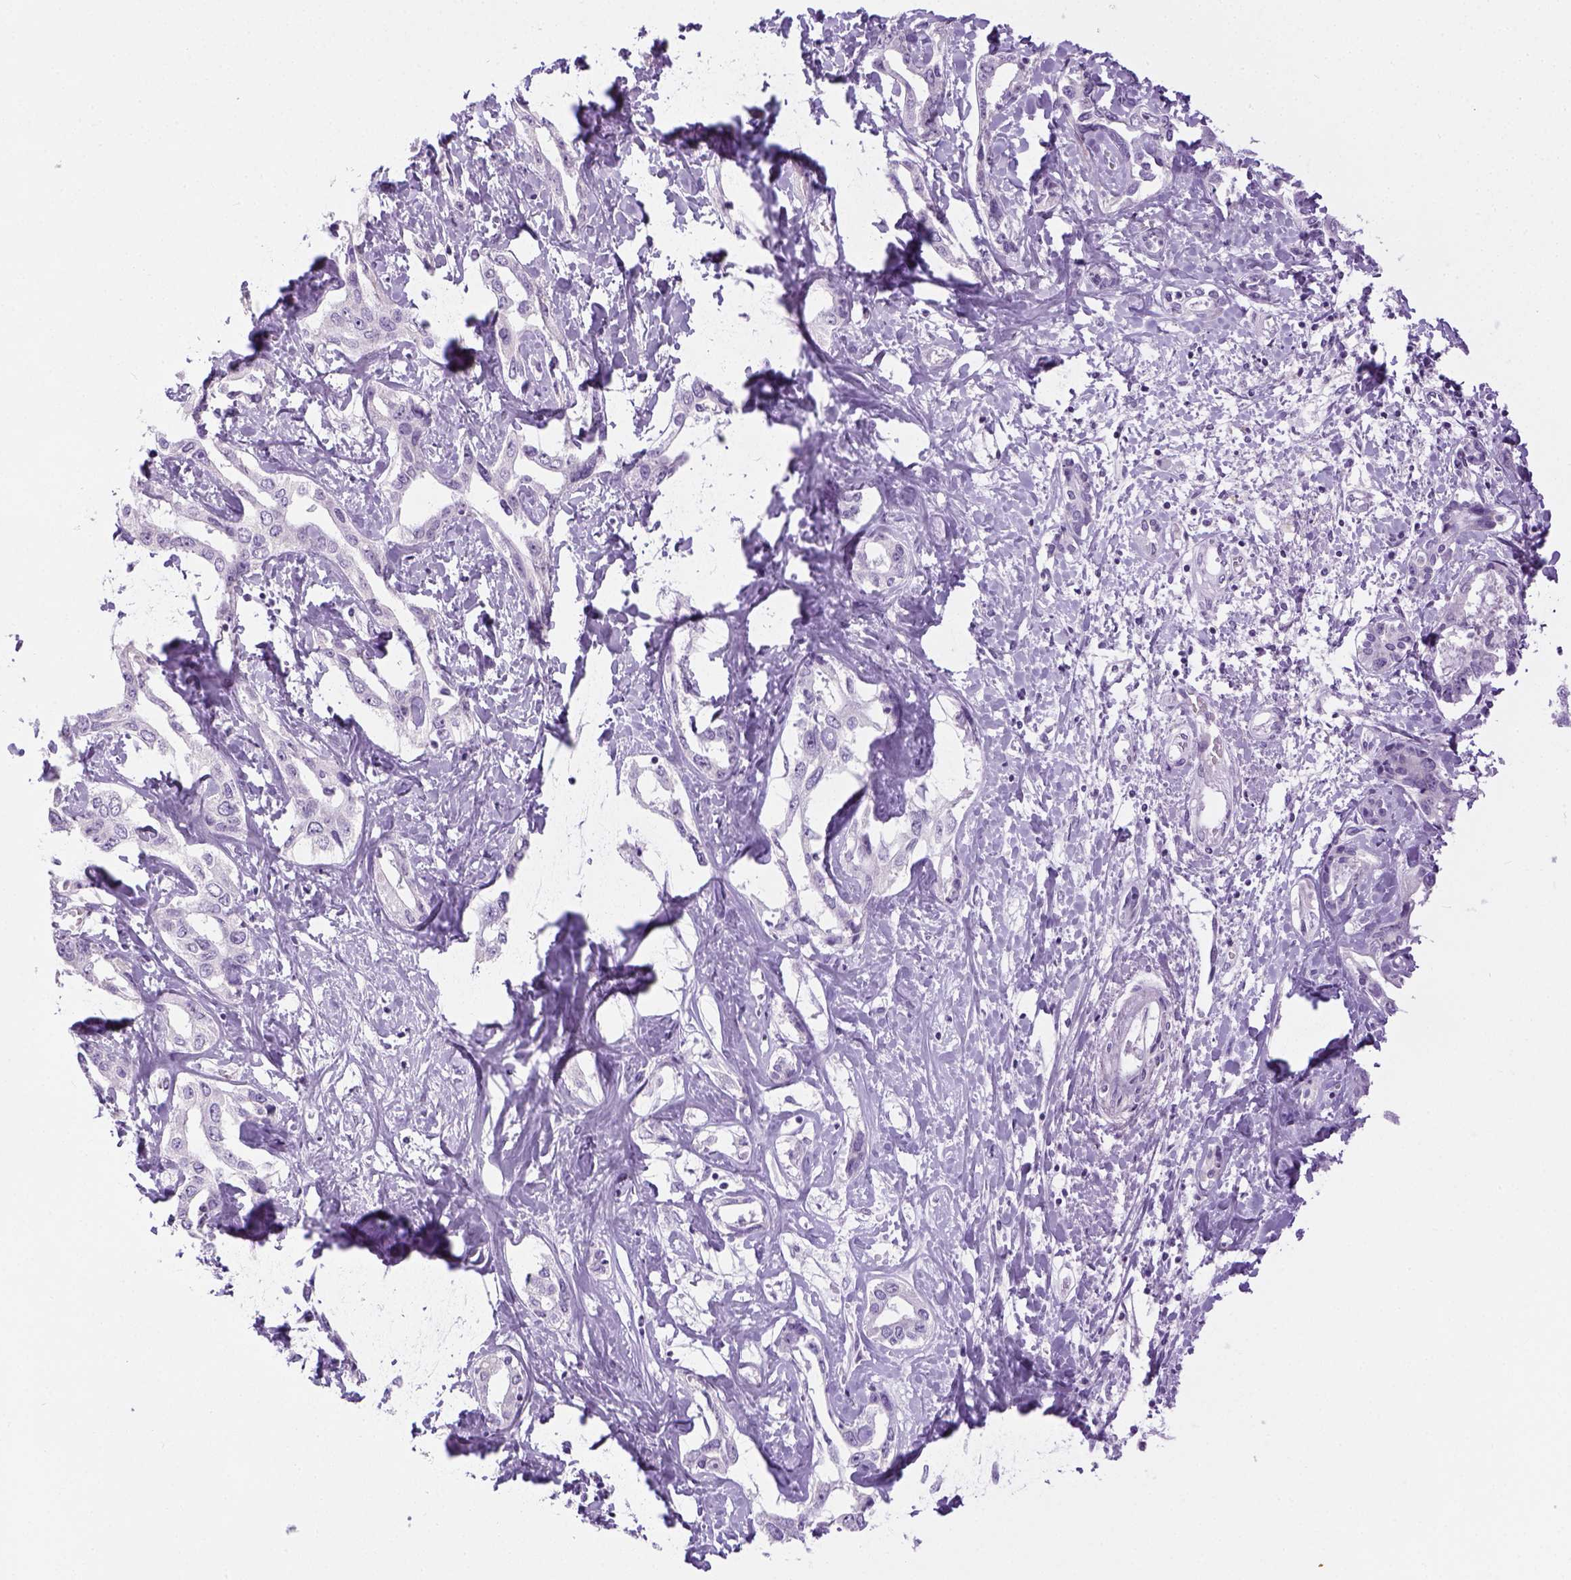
{"staining": {"intensity": "negative", "quantity": "none", "location": "none"}, "tissue": "liver cancer", "cell_type": "Tumor cells", "image_type": "cancer", "snomed": [{"axis": "morphology", "description": "Cholangiocarcinoma"}, {"axis": "topography", "description": "Liver"}], "caption": "There is no significant staining in tumor cells of liver cancer (cholangiocarcinoma). (IHC, brightfield microscopy, high magnification).", "gene": "LGSN", "patient": {"sex": "male", "age": 59}}